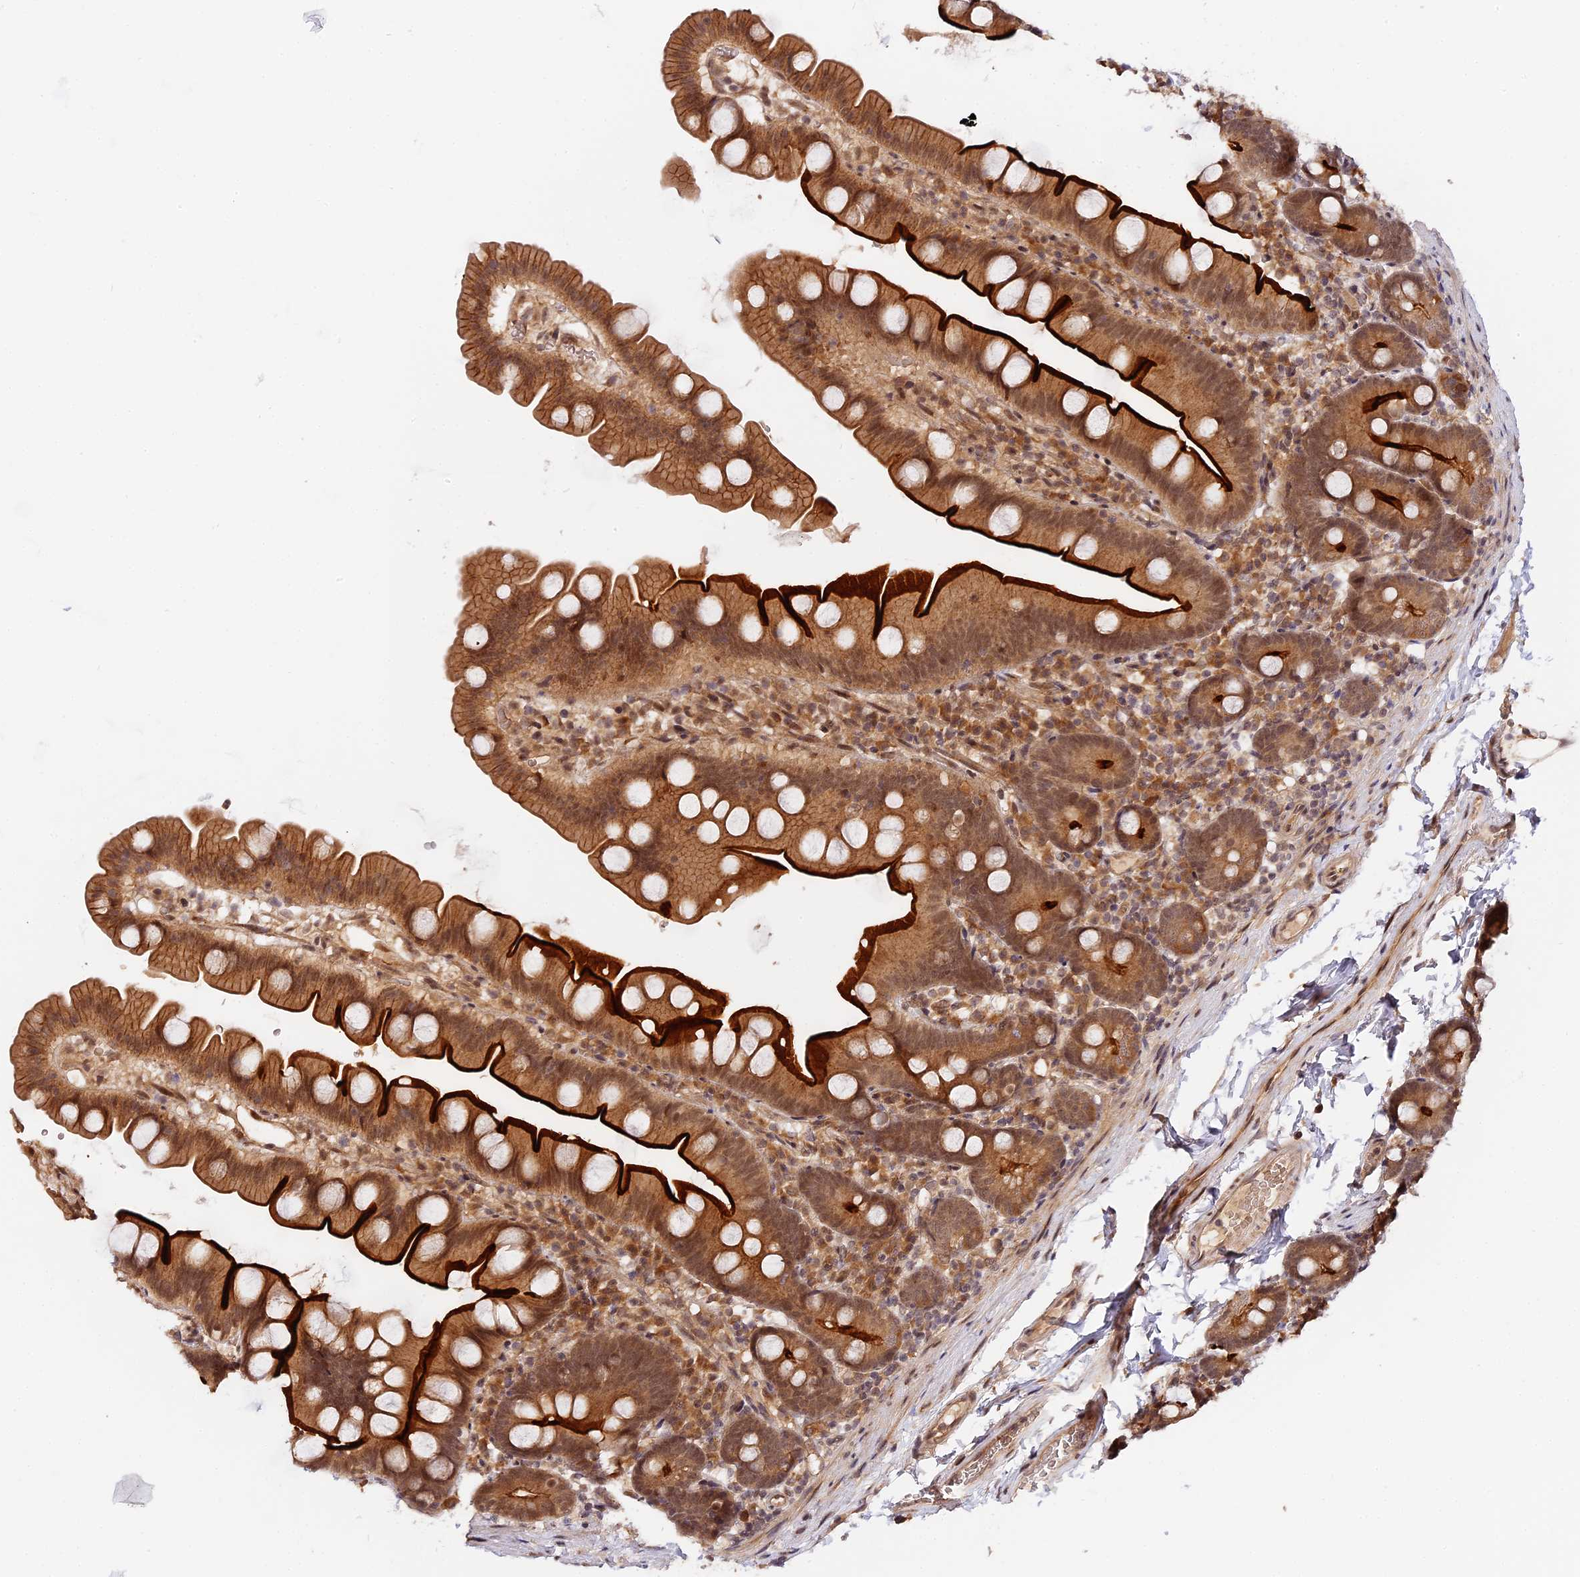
{"staining": {"intensity": "strong", "quantity": ">75%", "location": "cytoplasmic/membranous"}, "tissue": "small intestine", "cell_type": "Glandular cells", "image_type": "normal", "snomed": [{"axis": "morphology", "description": "Normal tissue, NOS"}, {"axis": "topography", "description": "Small intestine"}], "caption": "Glandular cells display strong cytoplasmic/membranous expression in about >75% of cells in benign small intestine.", "gene": "IMPACT", "patient": {"sex": "female", "age": 68}}